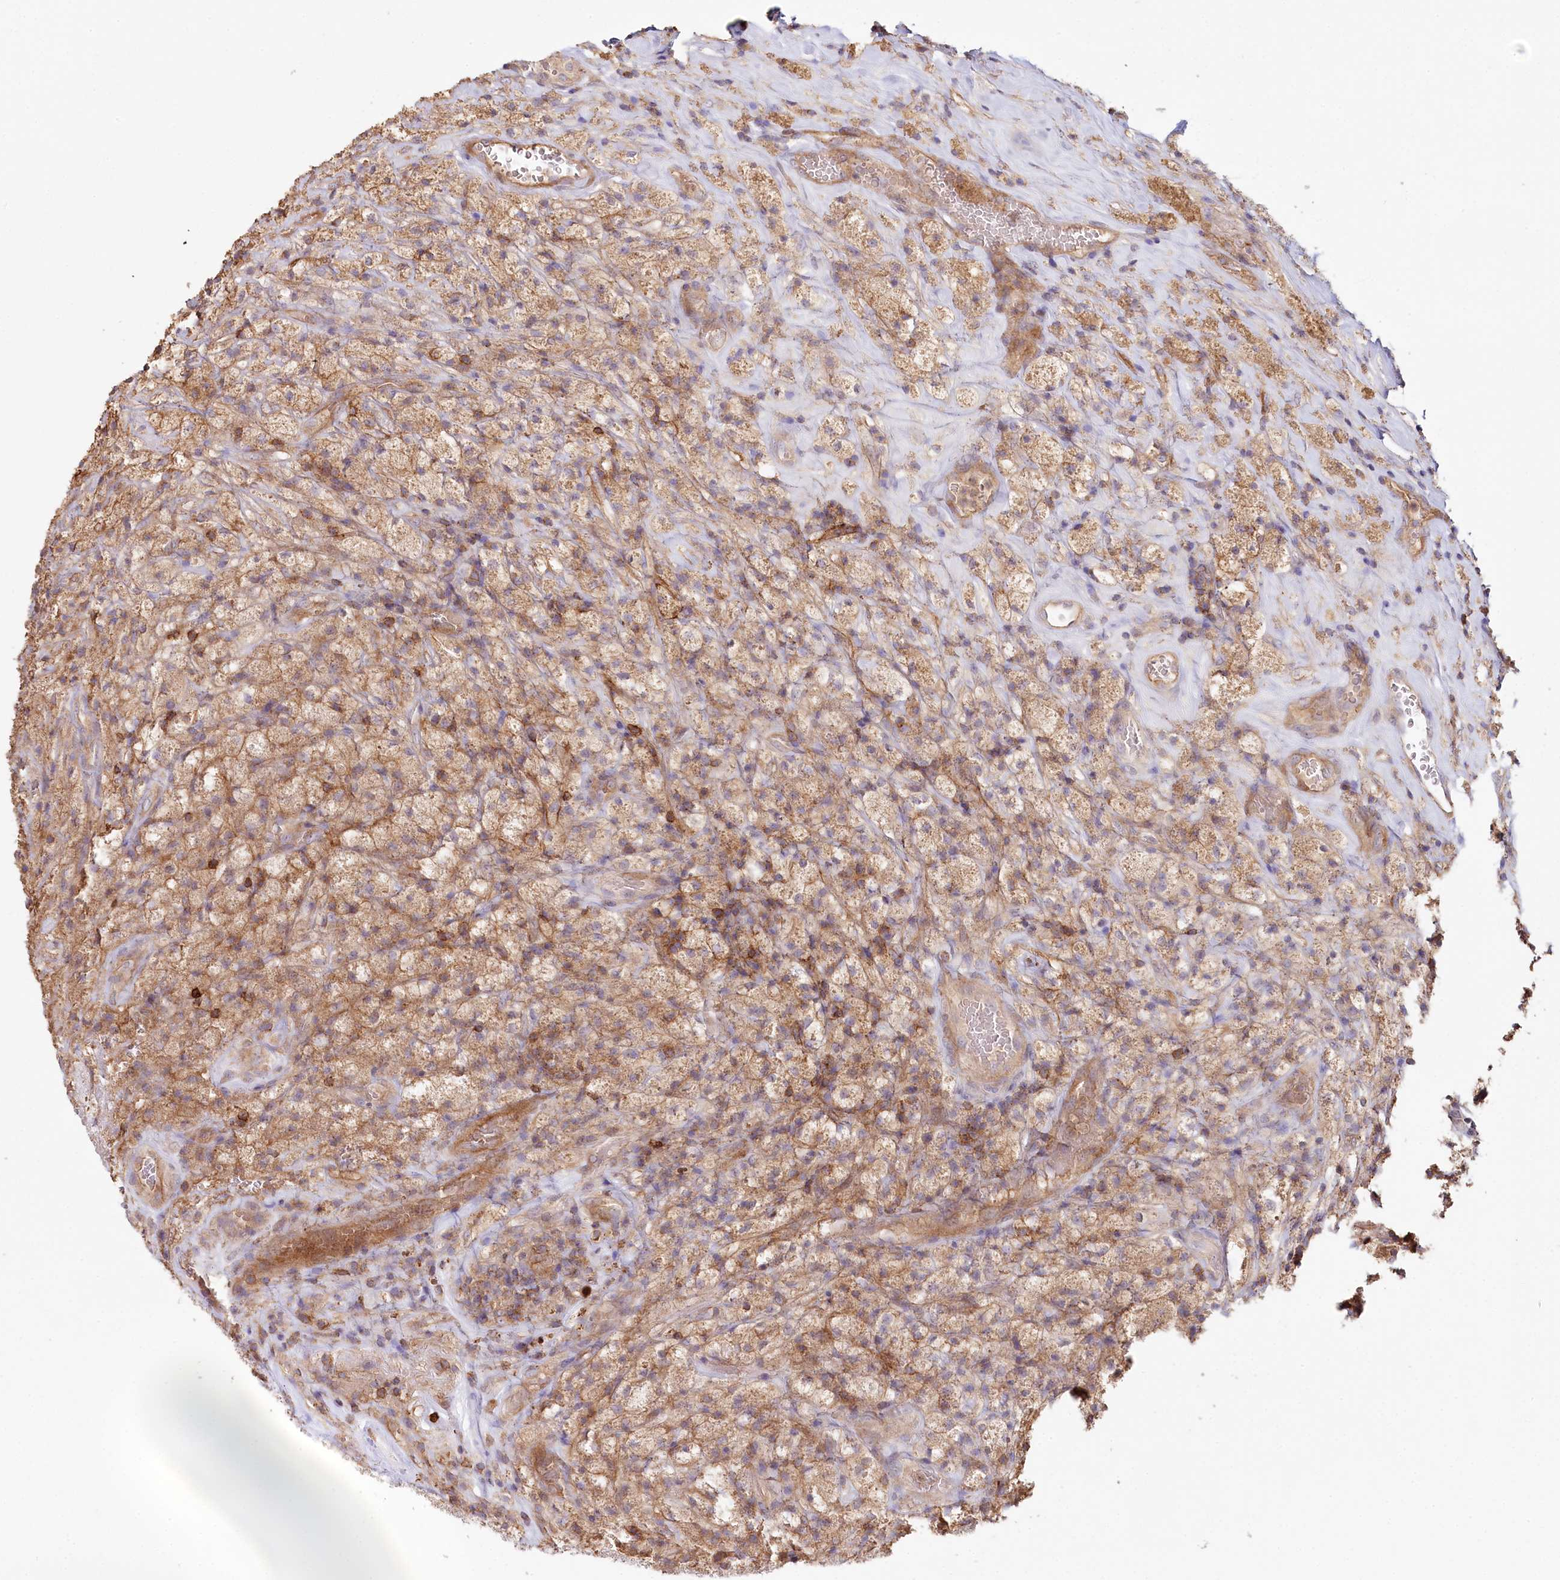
{"staining": {"intensity": "moderate", "quantity": ">75%", "location": "cytoplasmic/membranous"}, "tissue": "glioma", "cell_type": "Tumor cells", "image_type": "cancer", "snomed": [{"axis": "morphology", "description": "Glioma, malignant, High grade"}, {"axis": "topography", "description": "Brain"}], "caption": "About >75% of tumor cells in malignant glioma (high-grade) demonstrate moderate cytoplasmic/membranous protein expression as visualized by brown immunohistochemical staining.", "gene": "RBP5", "patient": {"sex": "male", "age": 69}}